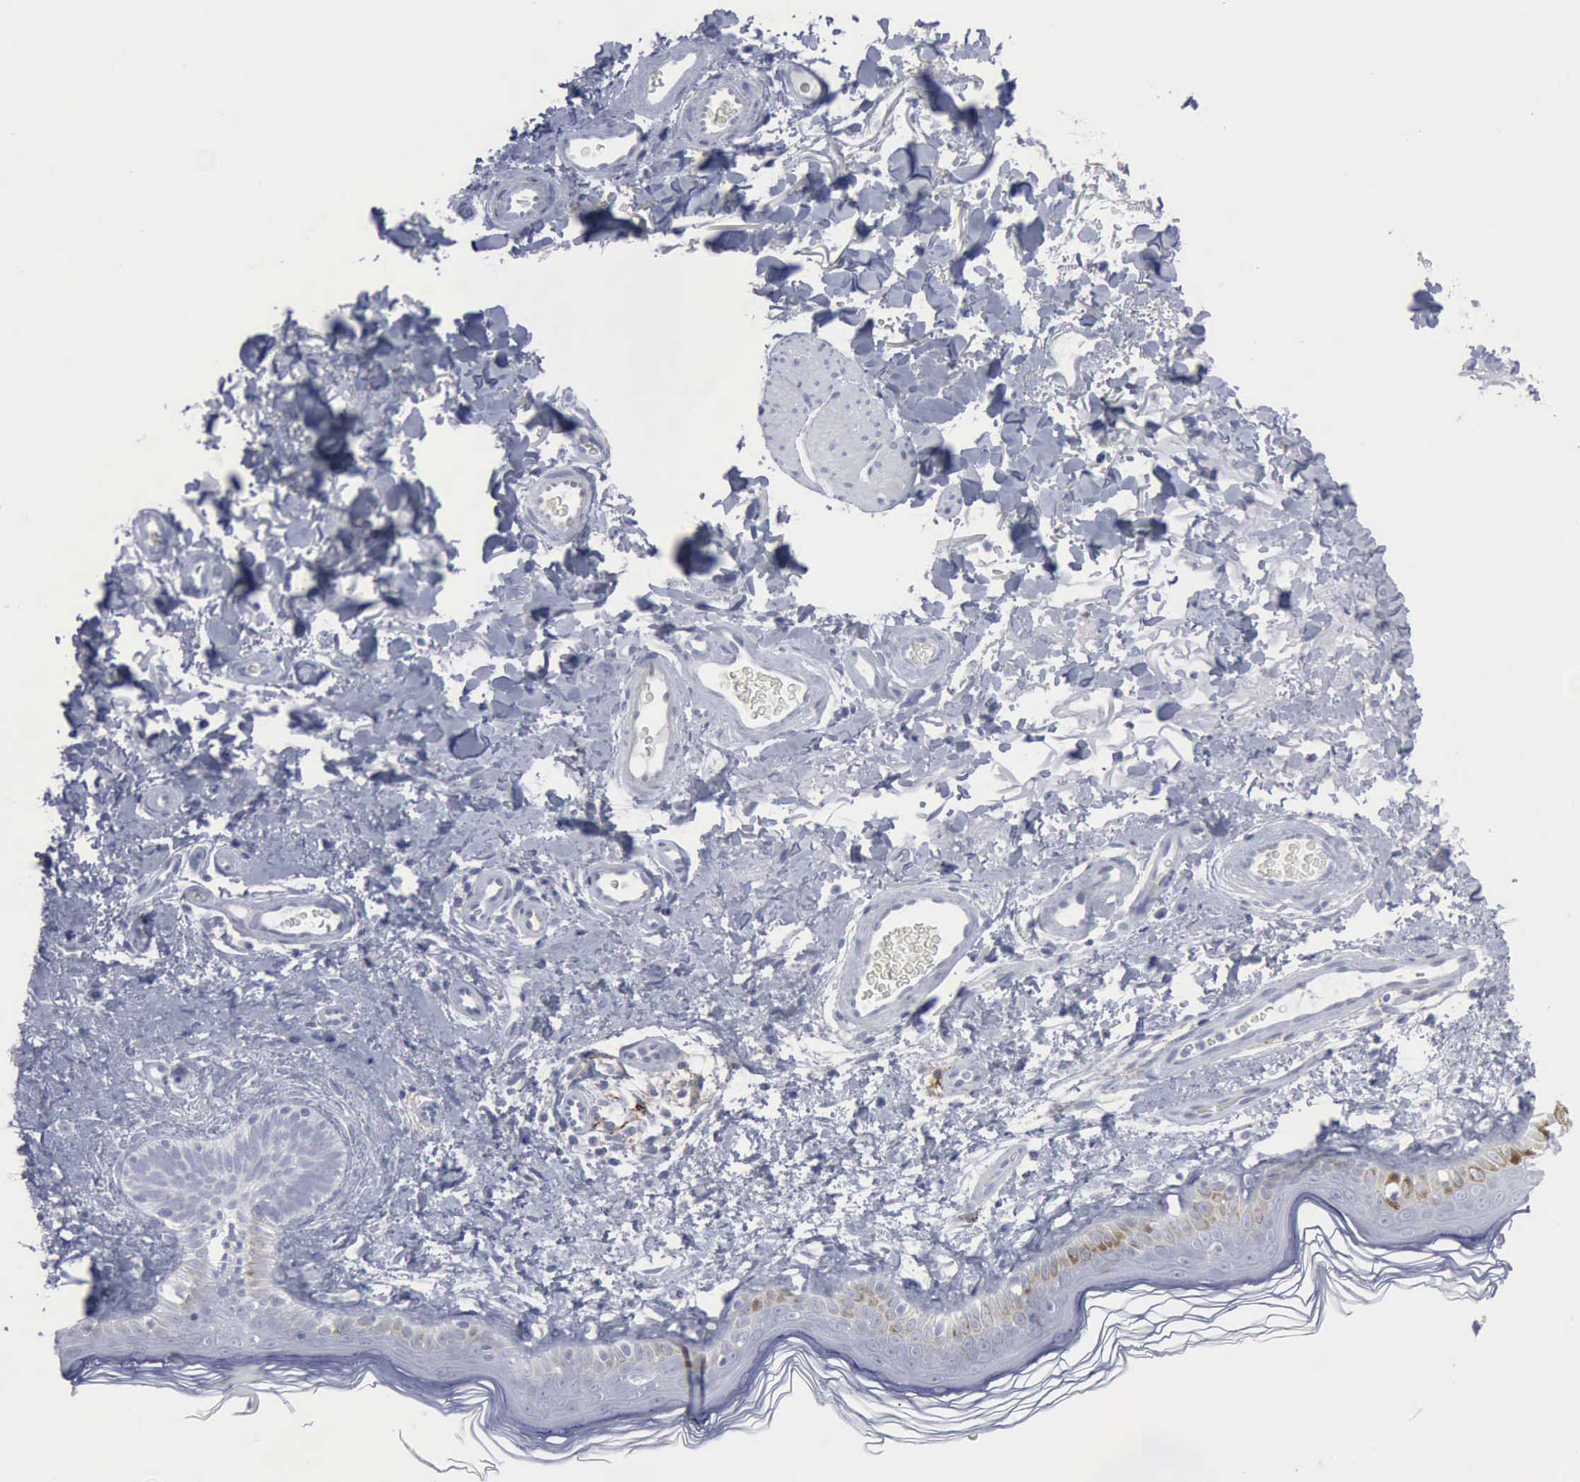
{"staining": {"intensity": "negative", "quantity": "none", "location": "none"}, "tissue": "skin", "cell_type": "Fibroblasts", "image_type": "normal", "snomed": [{"axis": "morphology", "description": "Normal tissue, NOS"}, {"axis": "topography", "description": "Skin"}], "caption": "Fibroblasts are negative for brown protein staining in unremarkable skin. The staining is performed using DAB brown chromogen with nuclei counter-stained in using hematoxylin.", "gene": "VCAM1", "patient": {"sex": "male", "age": 63}}